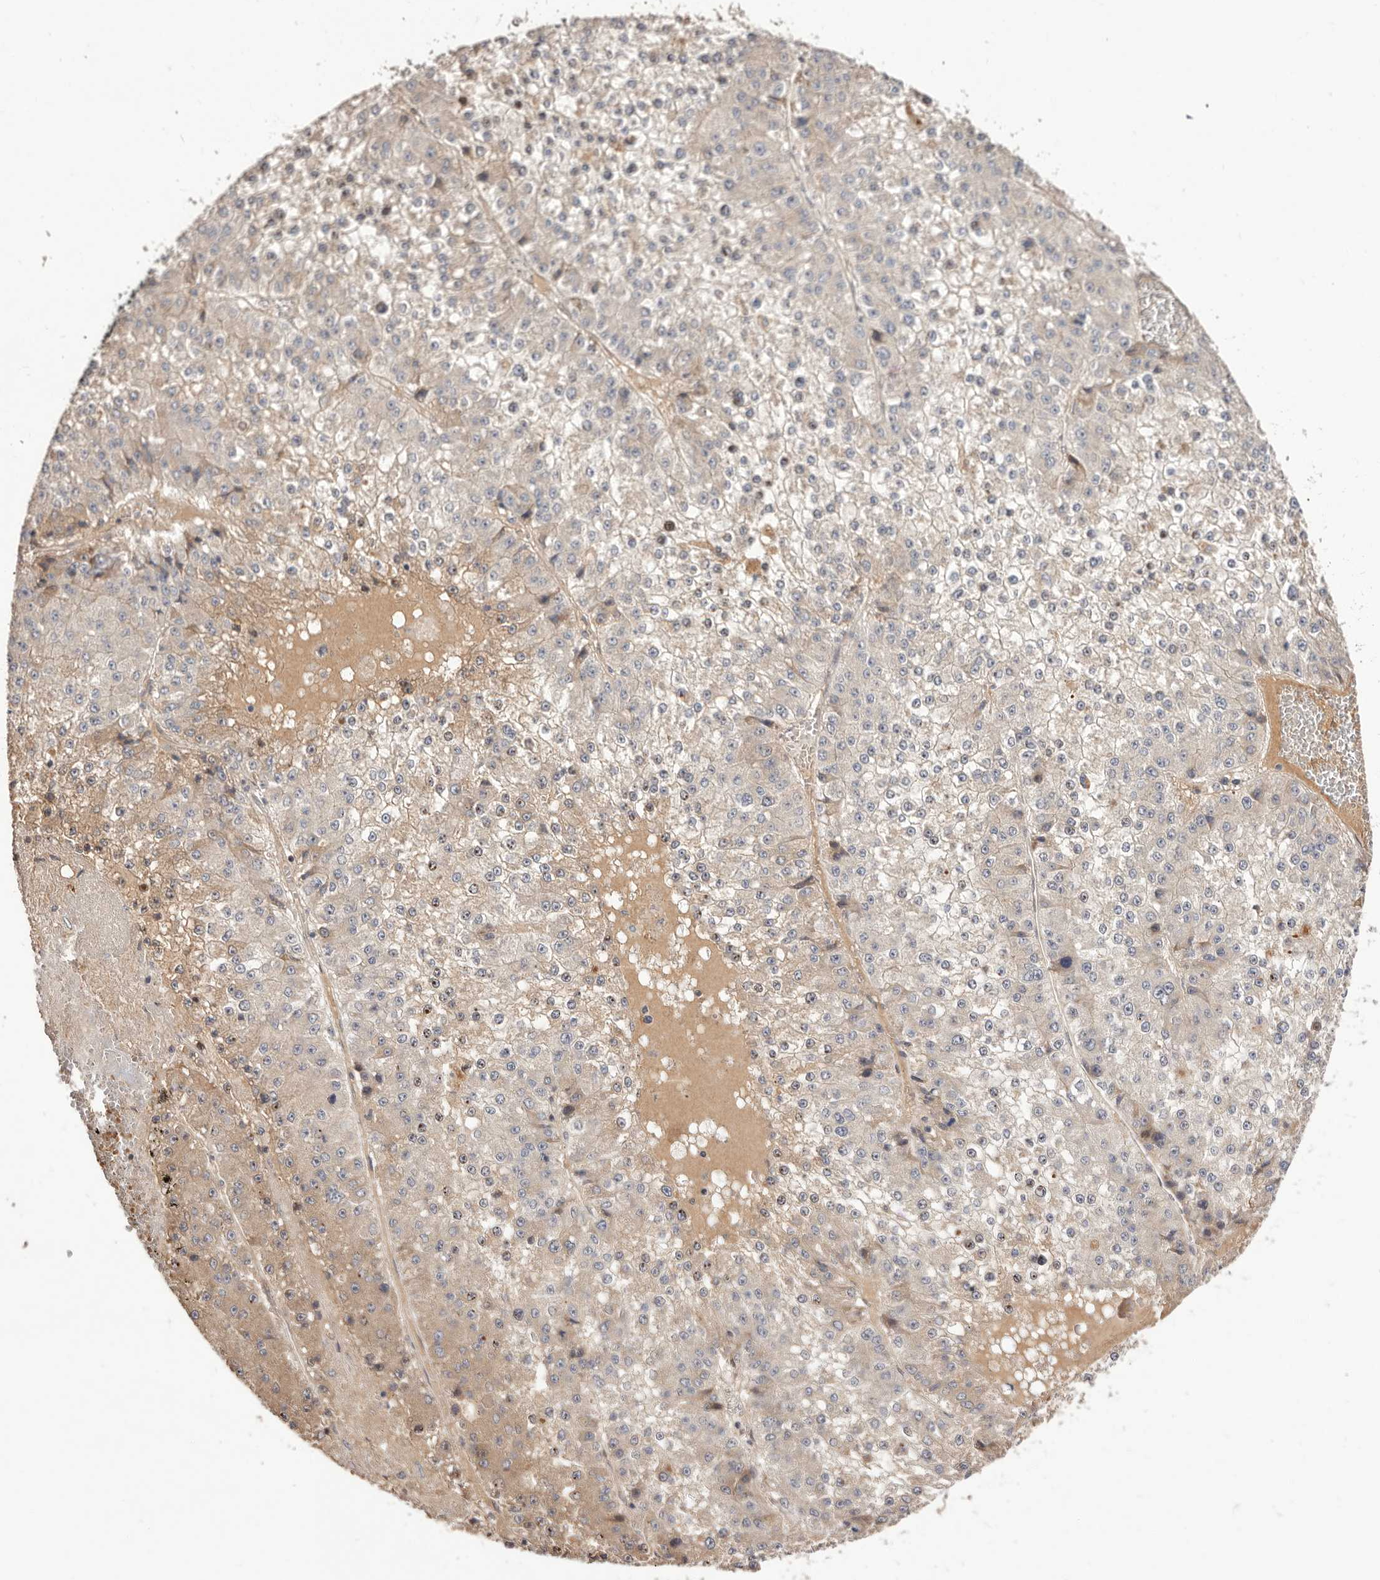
{"staining": {"intensity": "weak", "quantity": "<25%", "location": "cytoplasmic/membranous"}, "tissue": "liver cancer", "cell_type": "Tumor cells", "image_type": "cancer", "snomed": [{"axis": "morphology", "description": "Carcinoma, Hepatocellular, NOS"}, {"axis": "topography", "description": "Liver"}], "caption": "Tumor cells show no significant staining in liver cancer.", "gene": "DOP1A", "patient": {"sex": "female", "age": 73}}